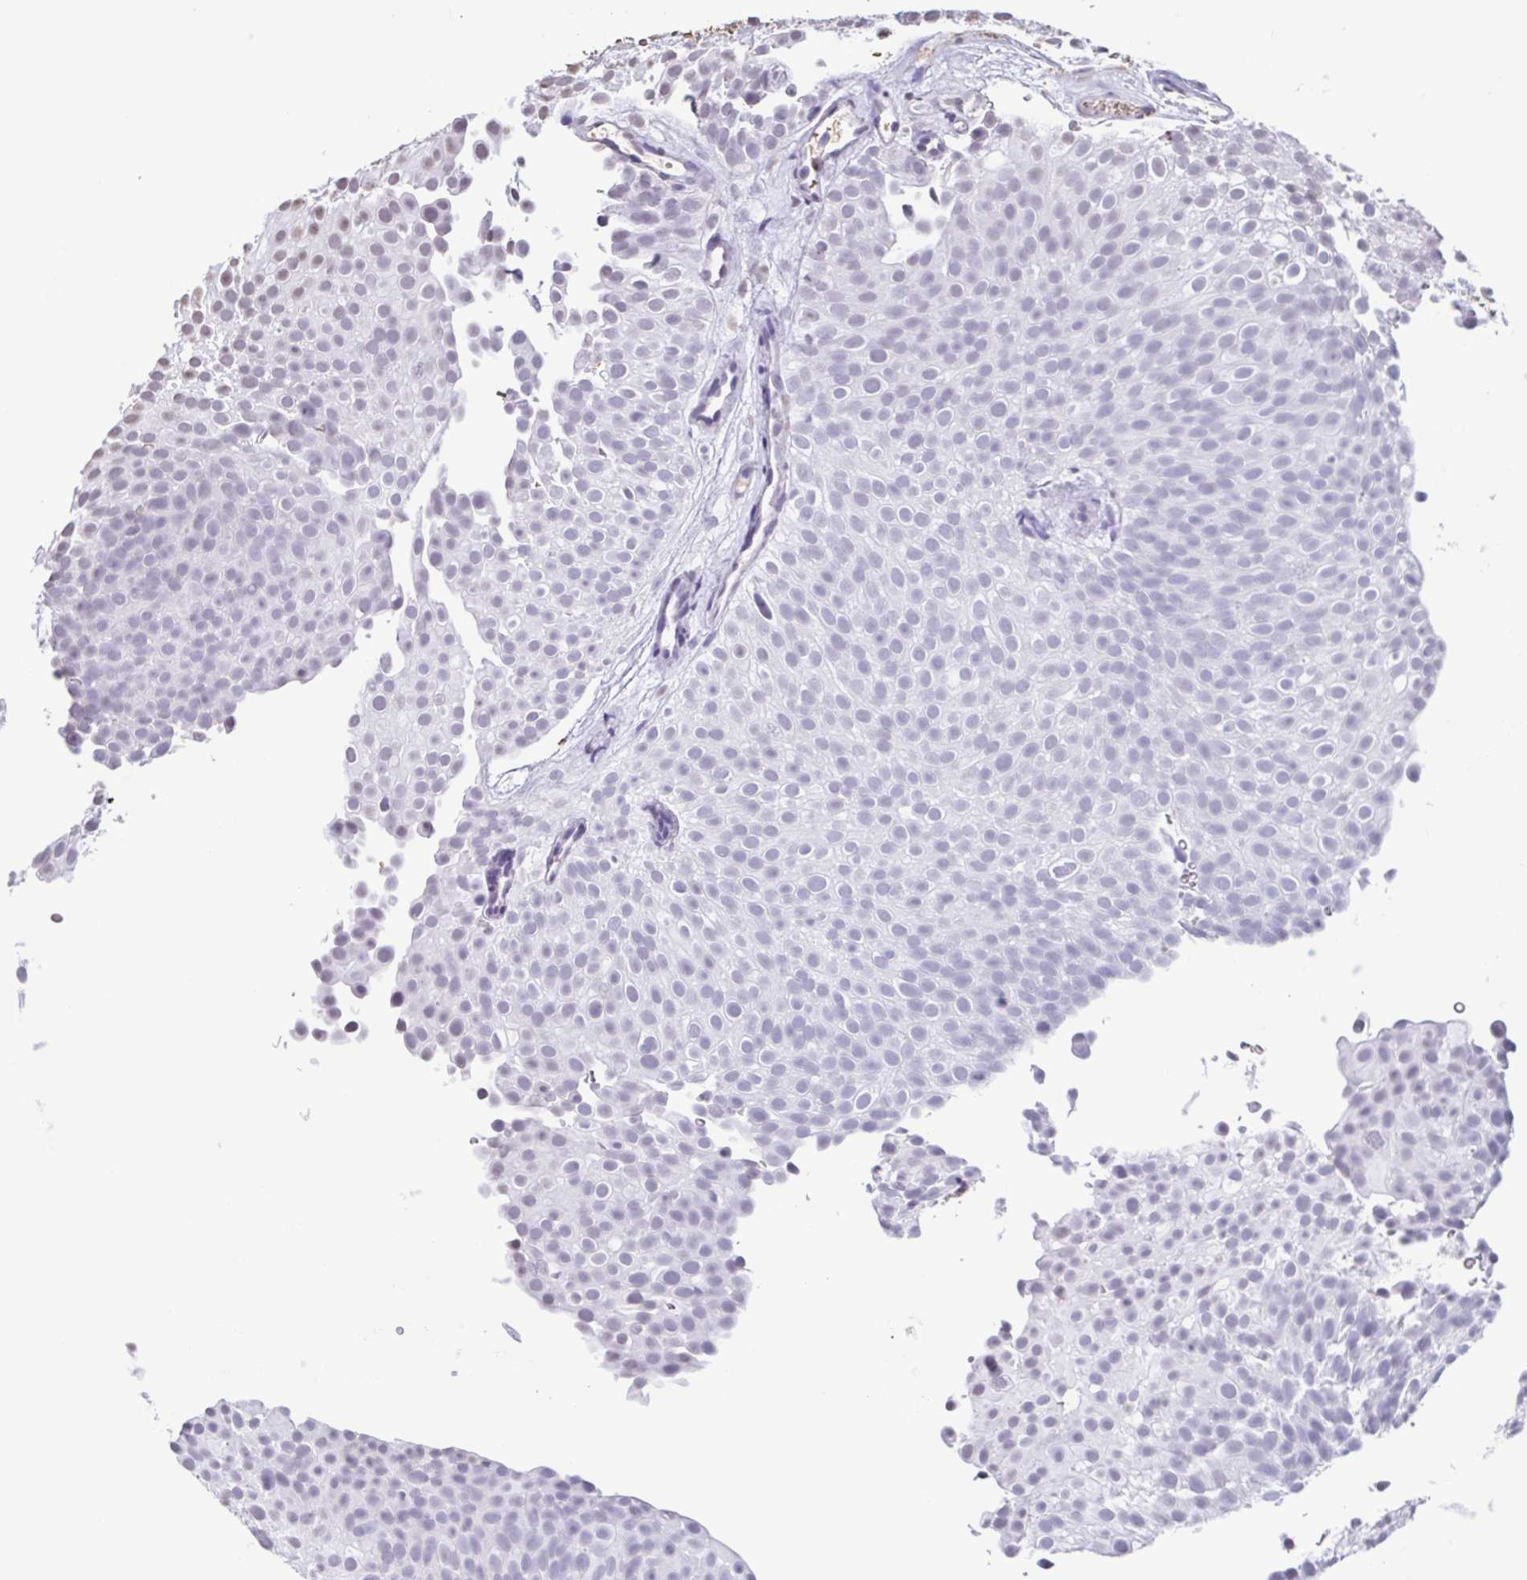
{"staining": {"intensity": "negative", "quantity": "none", "location": "none"}, "tissue": "urothelial cancer", "cell_type": "Tumor cells", "image_type": "cancer", "snomed": [{"axis": "morphology", "description": "Urothelial carcinoma, Low grade"}, {"axis": "topography", "description": "Urinary bladder"}], "caption": "Immunohistochemical staining of urothelial carcinoma (low-grade) exhibits no significant expression in tumor cells.", "gene": "VCY1B", "patient": {"sex": "male", "age": 78}}